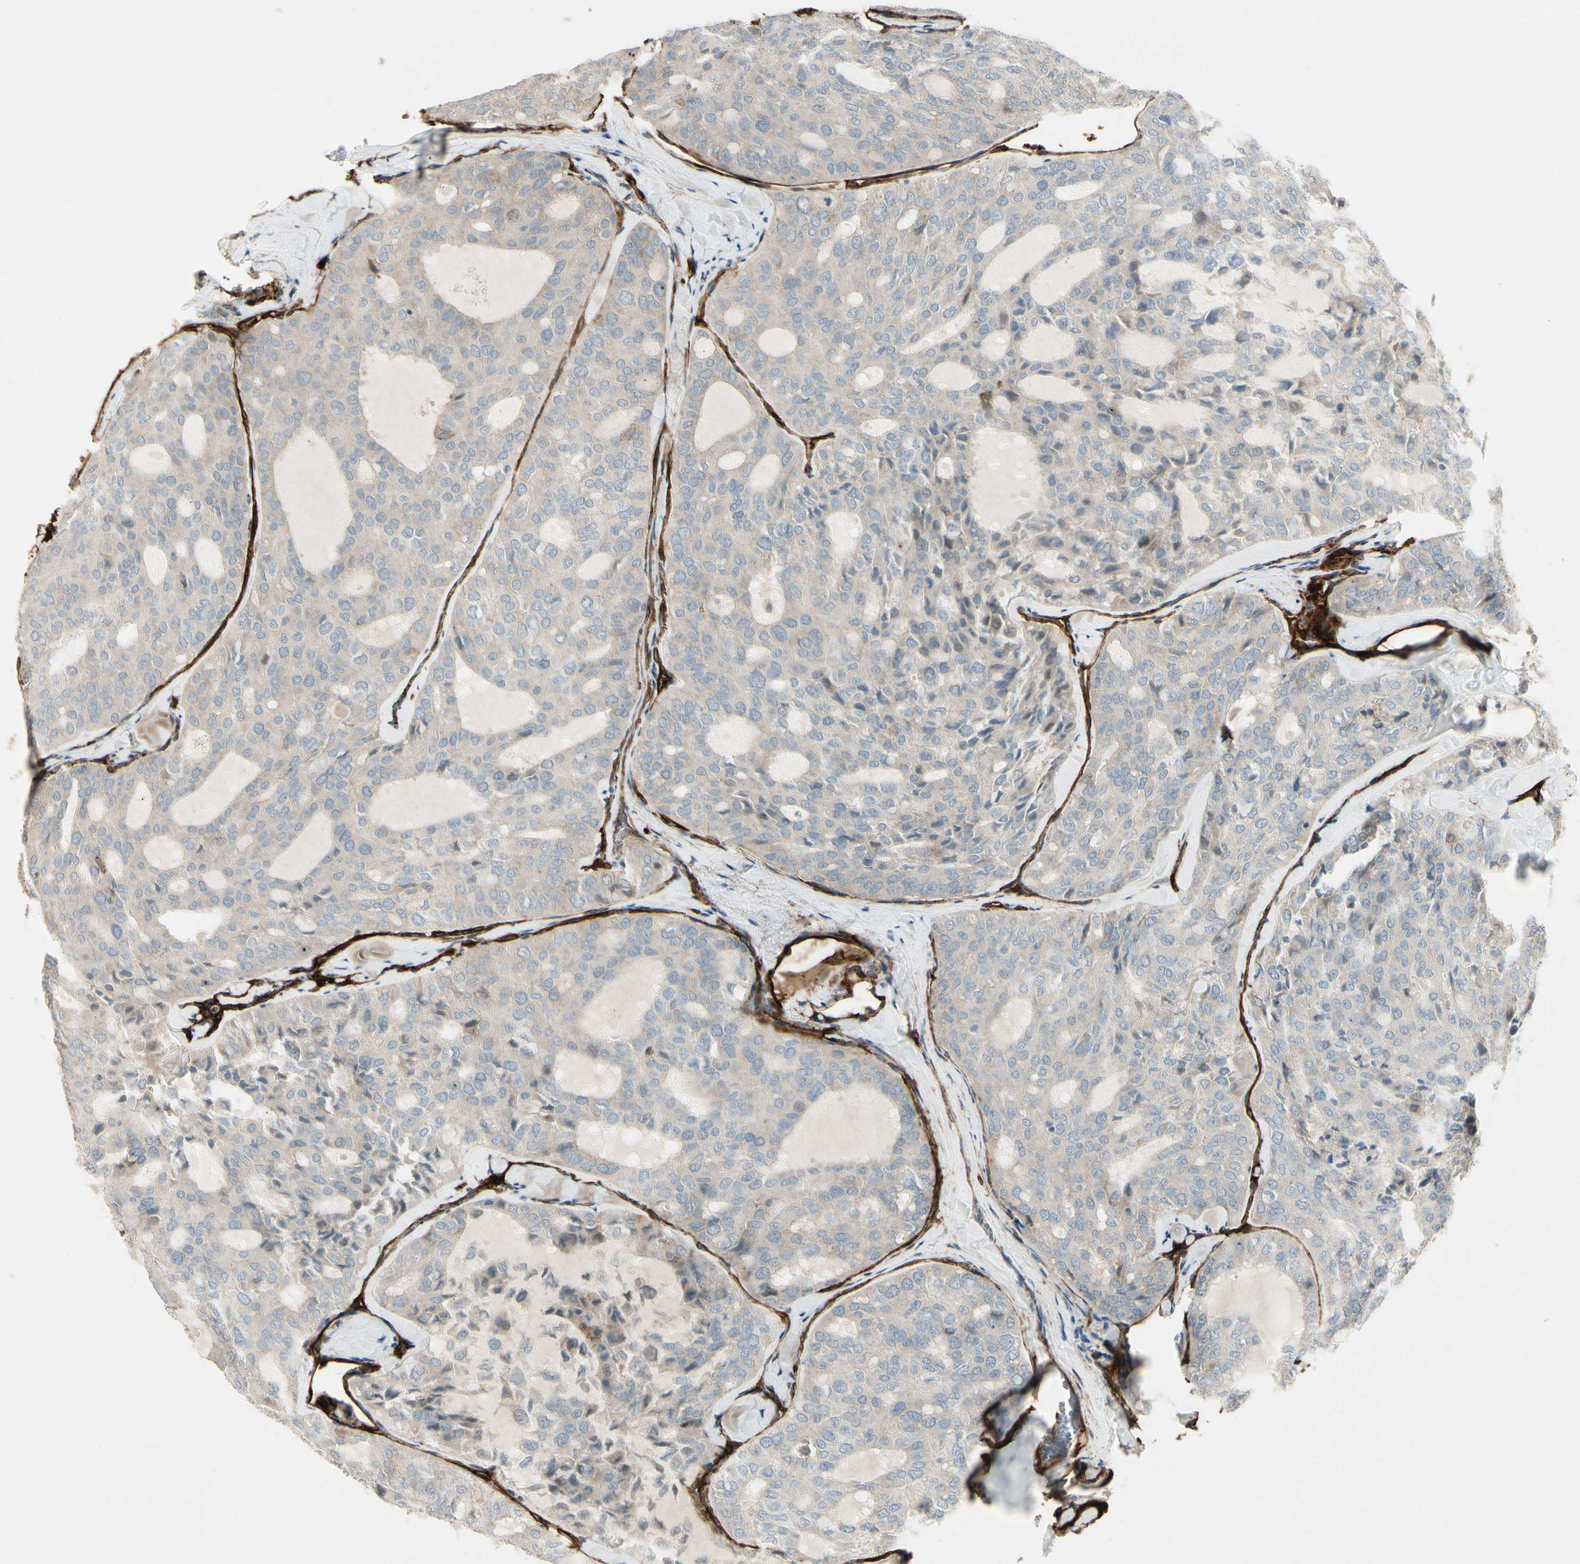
{"staining": {"intensity": "strong", "quantity": "<25%", "location": "cytoplasmic/membranous"}, "tissue": "thyroid cancer", "cell_type": "Tumor cells", "image_type": "cancer", "snomed": [{"axis": "morphology", "description": "Follicular adenoma carcinoma, NOS"}, {"axis": "topography", "description": "Thyroid gland"}], "caption": "Strong cytoplasmic/membranous protein staining is appreciated in approximately <25% of tumor cells in thyroid cancer. Nuclei are stained in blue.", "gene": "MCAM", "patient": {"sex": "male", "age": 75}}